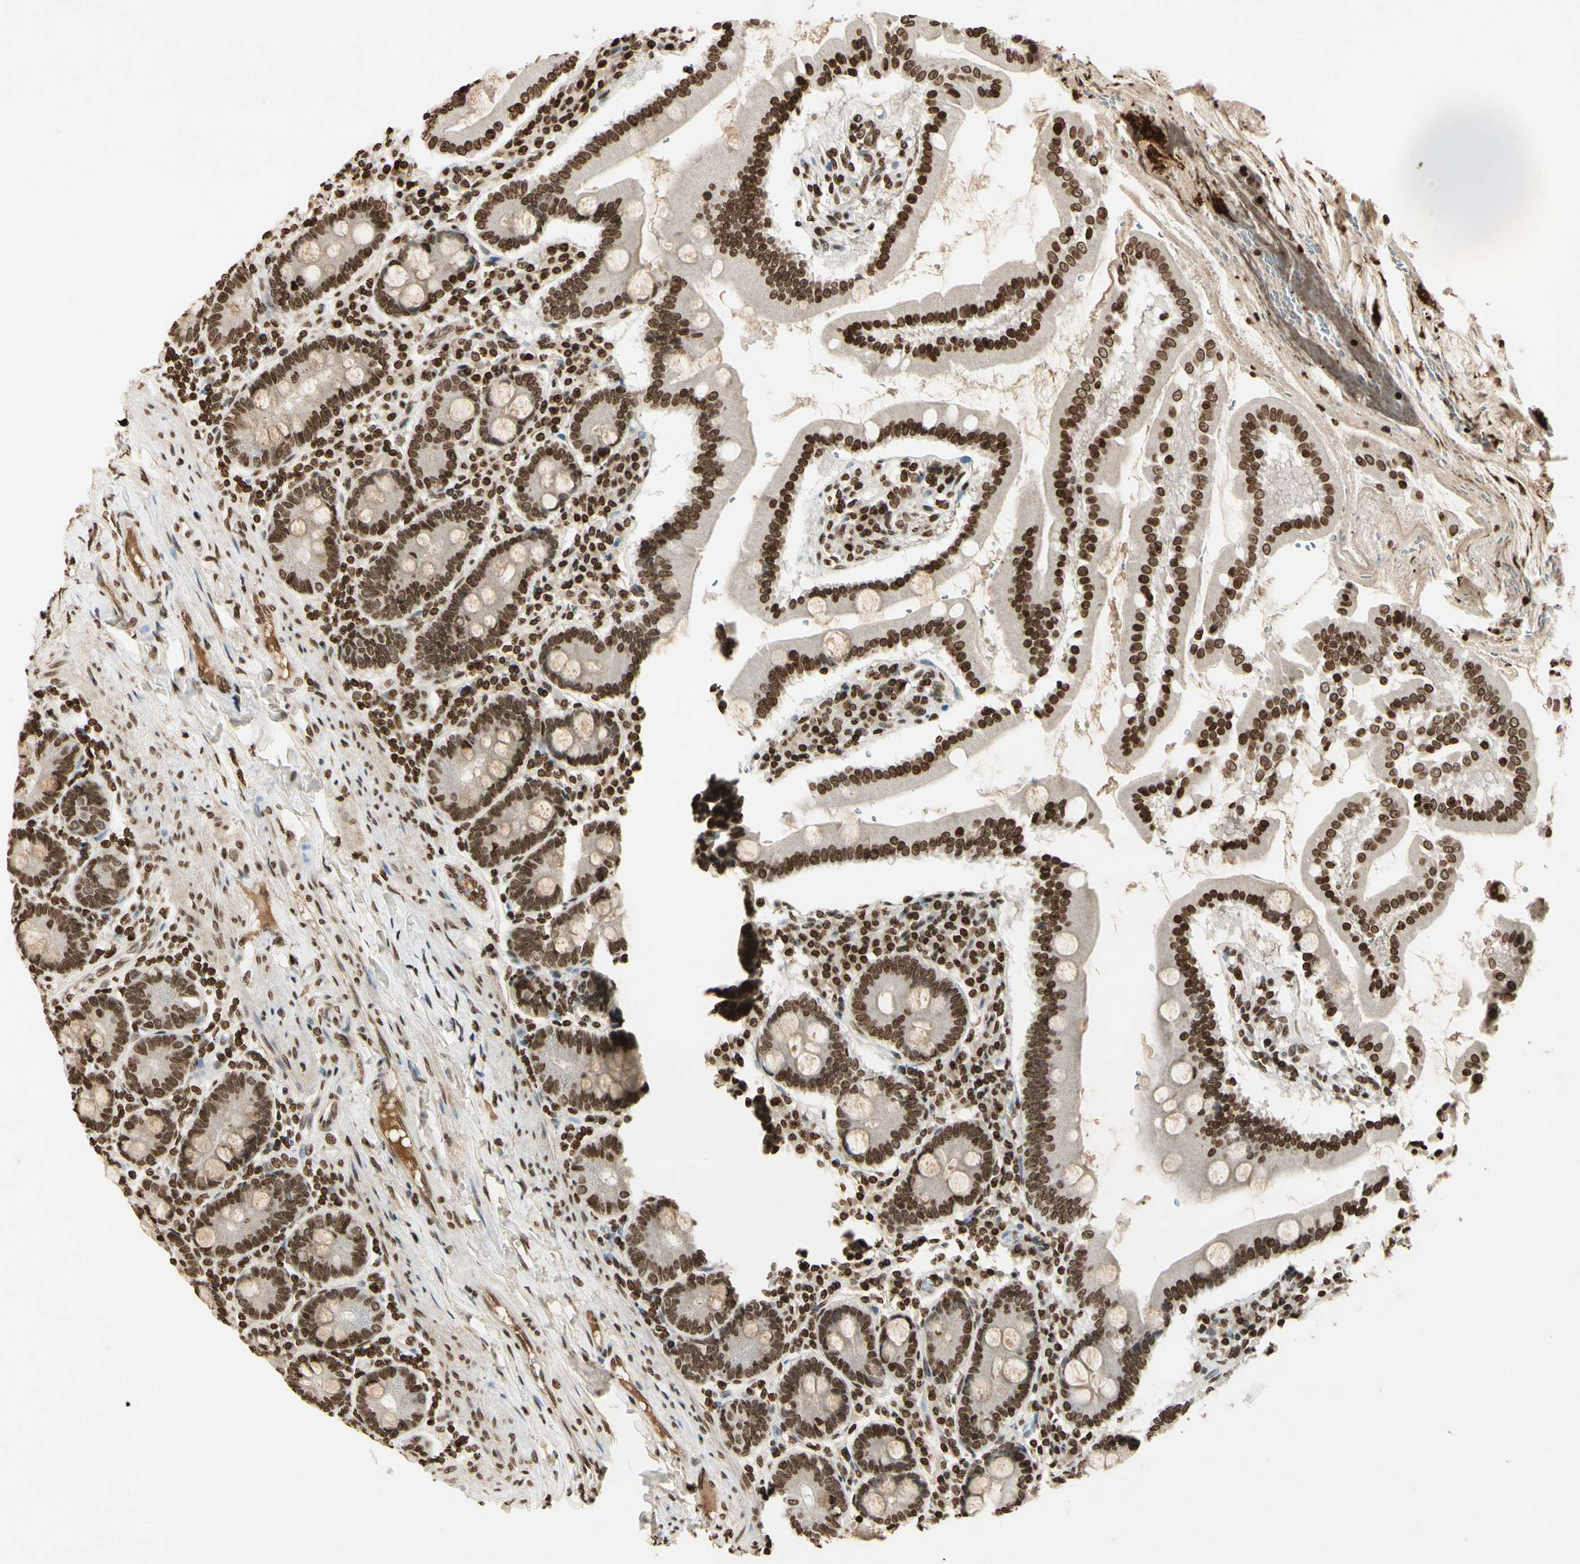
{"staining": {"intensity": "strong", "quantity": ">75%", "location": "nuclear"}, "tissue": "duodenum", "cell_type": "Glandular cells", "image_type": "normal", "snomed": [{"axis": "morphology", "description": "Normal tissue, NOS"}, {"axis": "topography", "description": "Duodenum"}], "caption": "An immunohistochemistry photomicrograph of benign tissue is shown. Protein staining in brown highlights strong nuclear positivity in duodenum within glandular cells.", "gene": "RORA", "patient": {"sex": "male", "age": 50}}